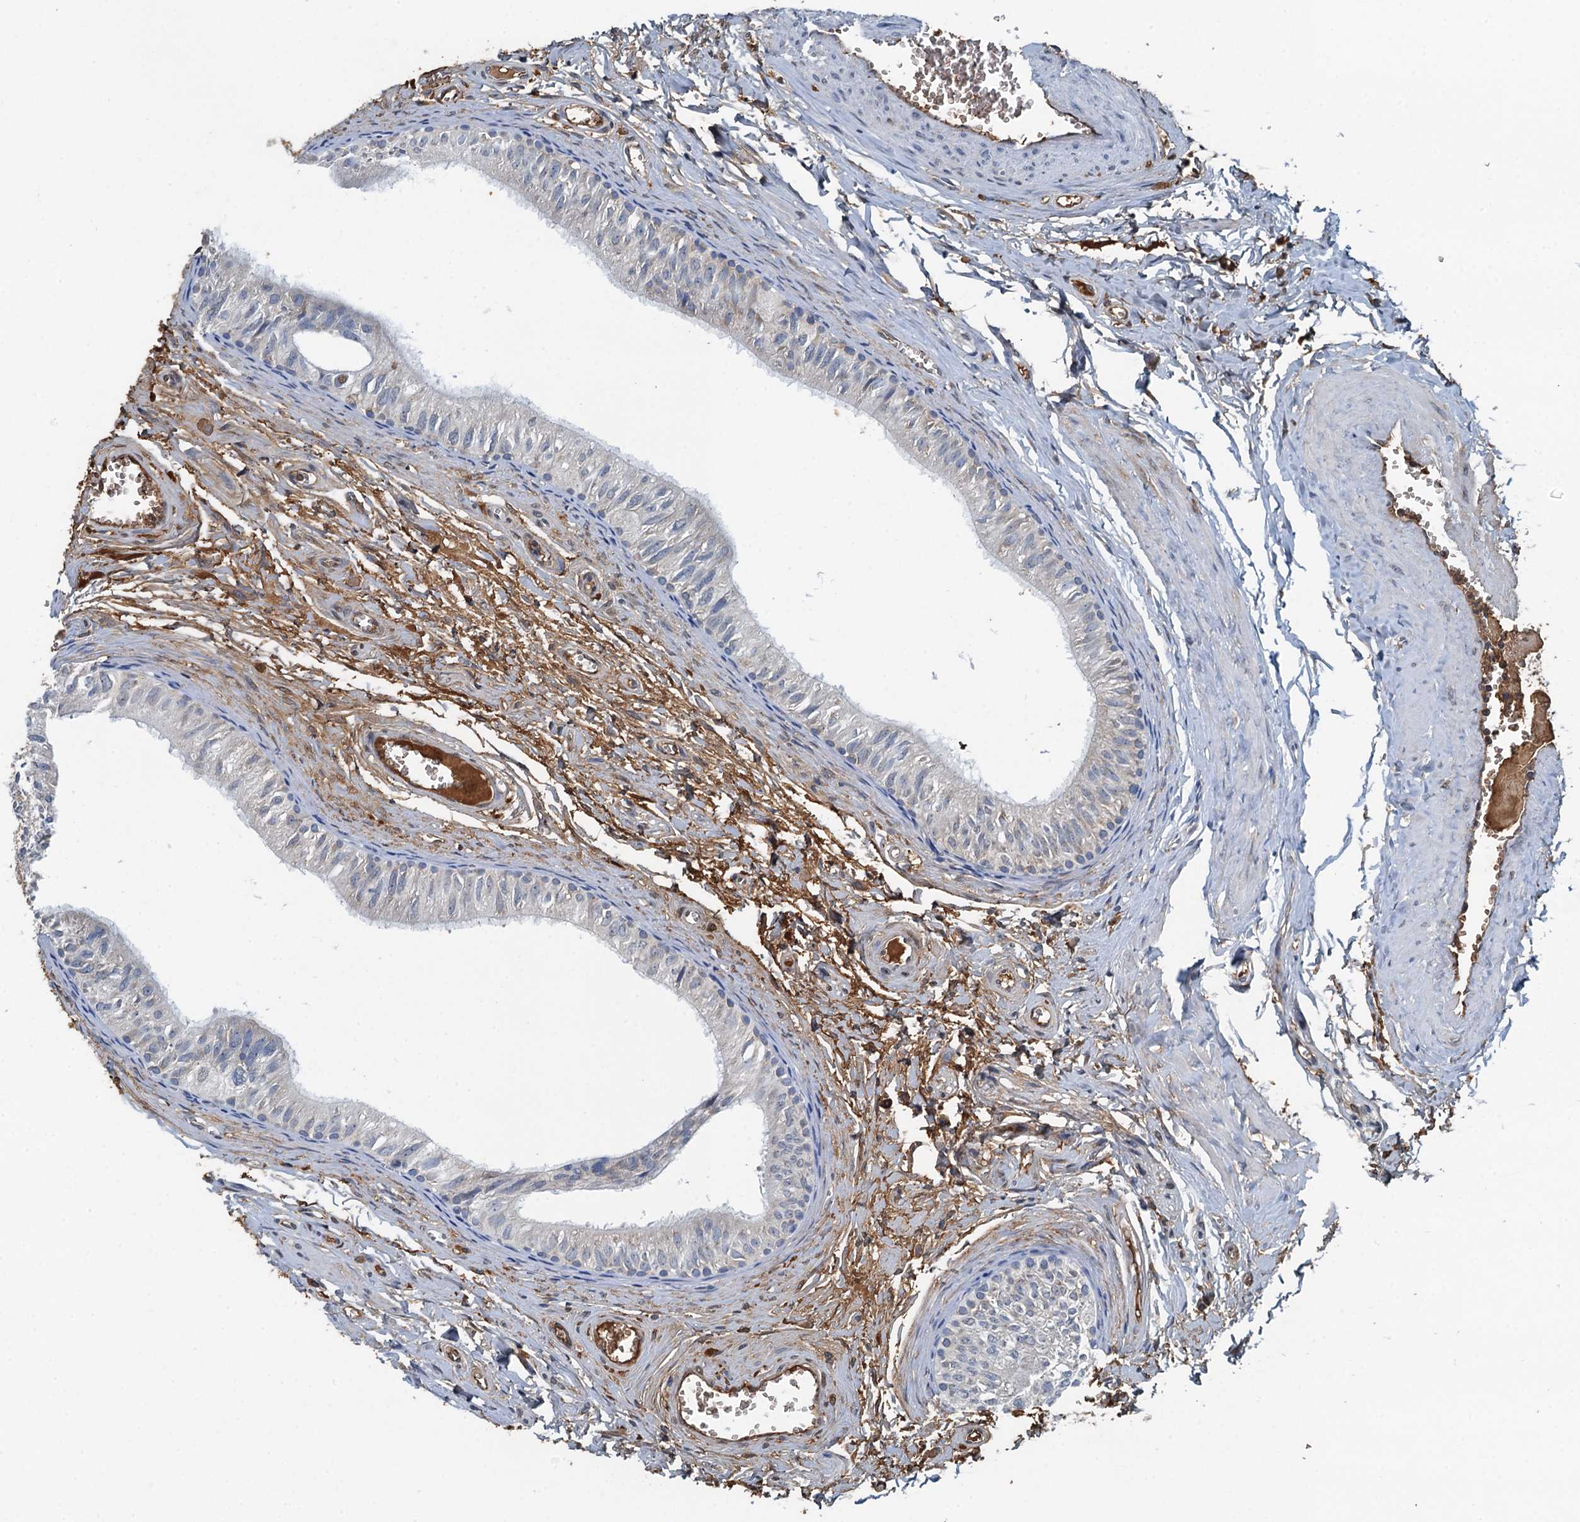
{"staining": {"intensity": "moderate", "quantity": "25%-75%", "location": "cytoplasmic/membranous"}, "tissue": "epididymis", "cell_type": "Glandular cells", "image_type": "normal", "snomed": [{"axis": "morphology", "description": "Normal tissue, NOS"}, {"axis": "topography", "description": "Epididymis"}], "caption": "Immunohistochemical staining of benign epididymis displays 25%-75% levels of moderate cytoplasmic/membranous protein positivity in approximately 25%-75% of glandular cells.", "gene": "LSM14B", "patient": {"sex": "male", "age": 42}}